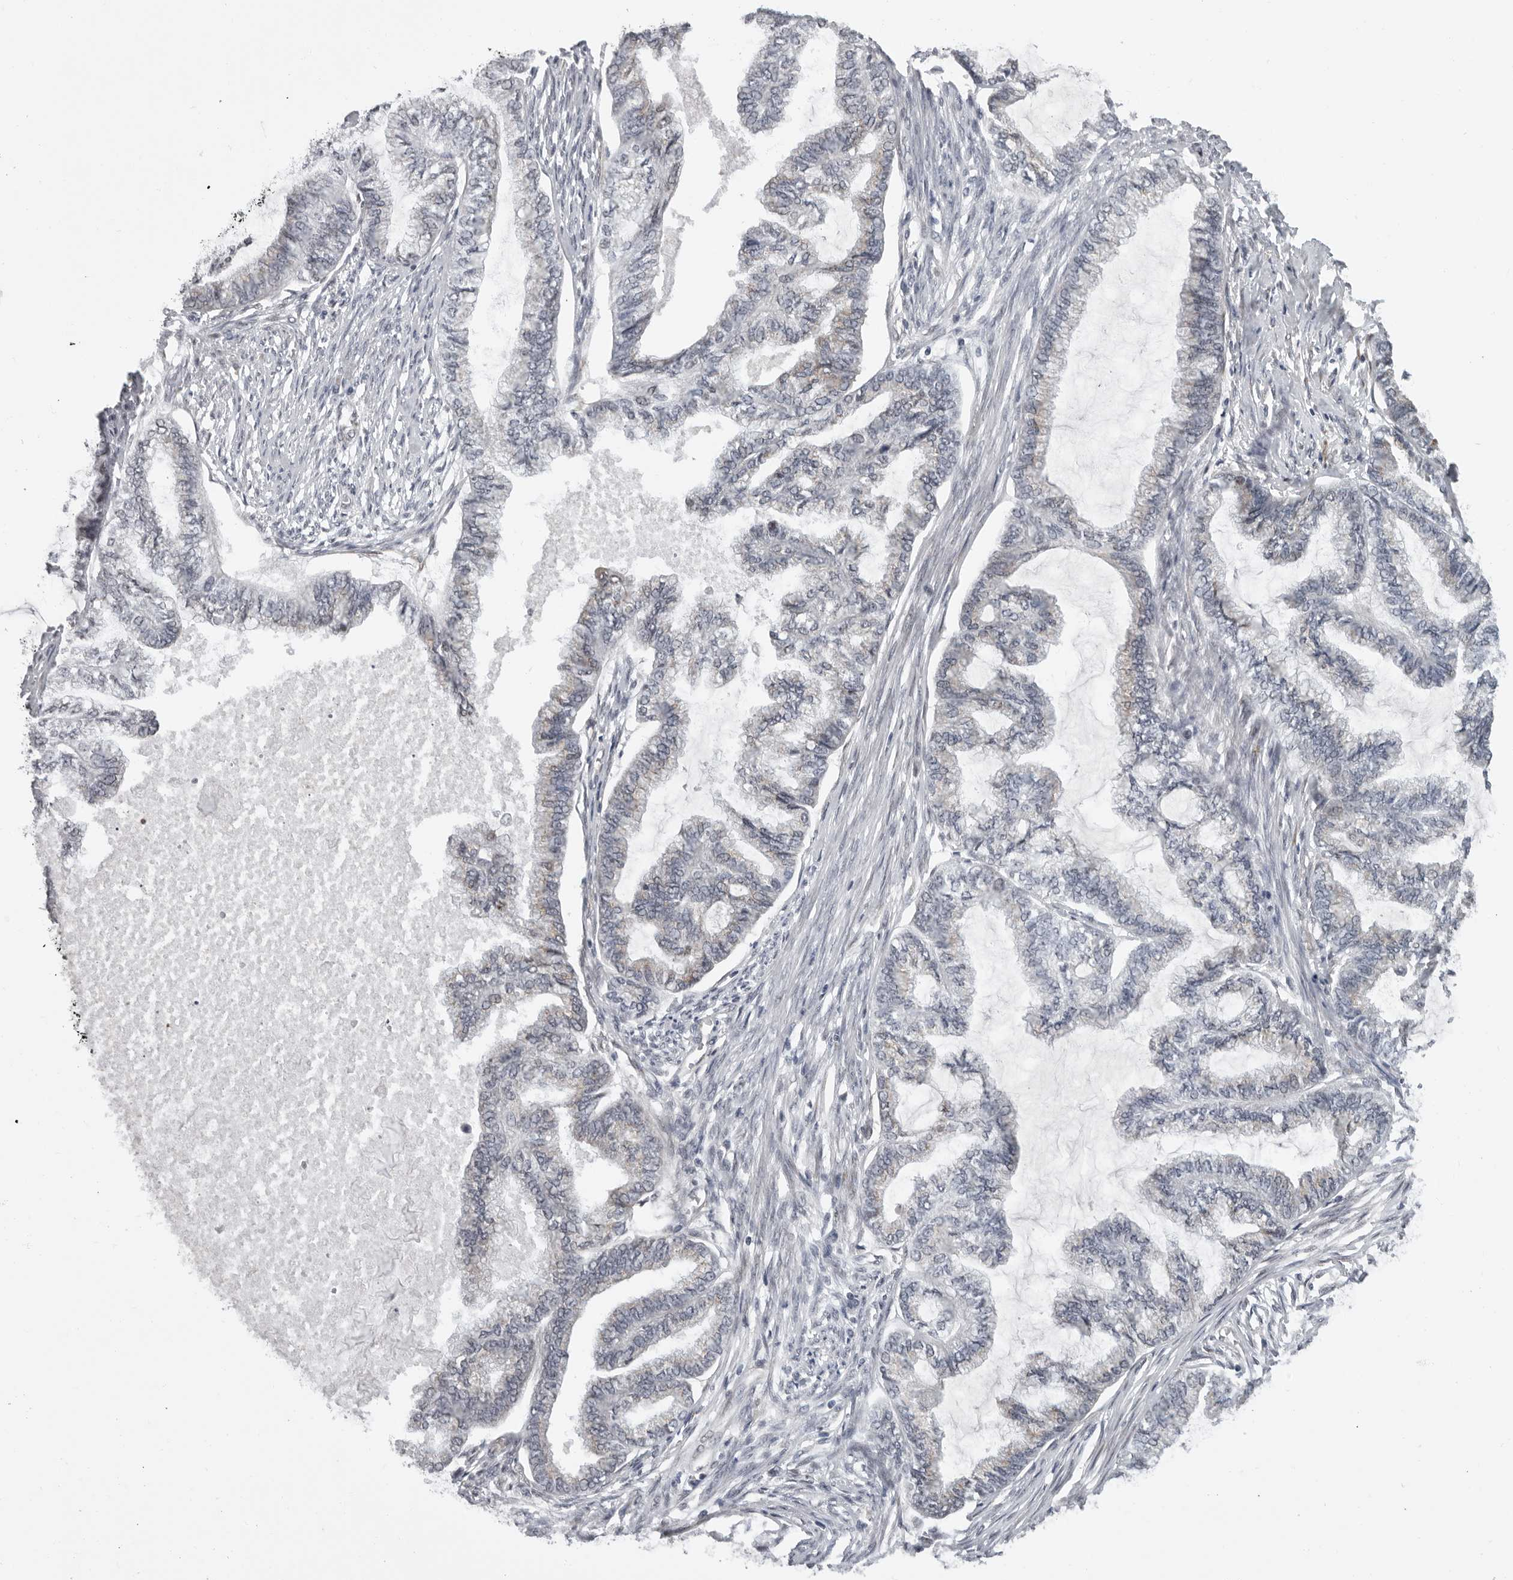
{"staining": {"intensity": "negative", "quantity": "none", "location": "none"}, "tissue": "endometrial cancer", "cell_type": "Tumor cells", "image_type": "cancer", "snomed": [{"axis": "morphology", "description": "Adenocarcinoma, NOS"}, {"axis": "topography", "description": "Endometrium"}], "caption": "Endometrial adenocarcinoma was stained to show a protein in brown. There is no significant staining in tumor cells.", "gene": "RALGPS2", "patient": {"sex": "female", "age": 86}}